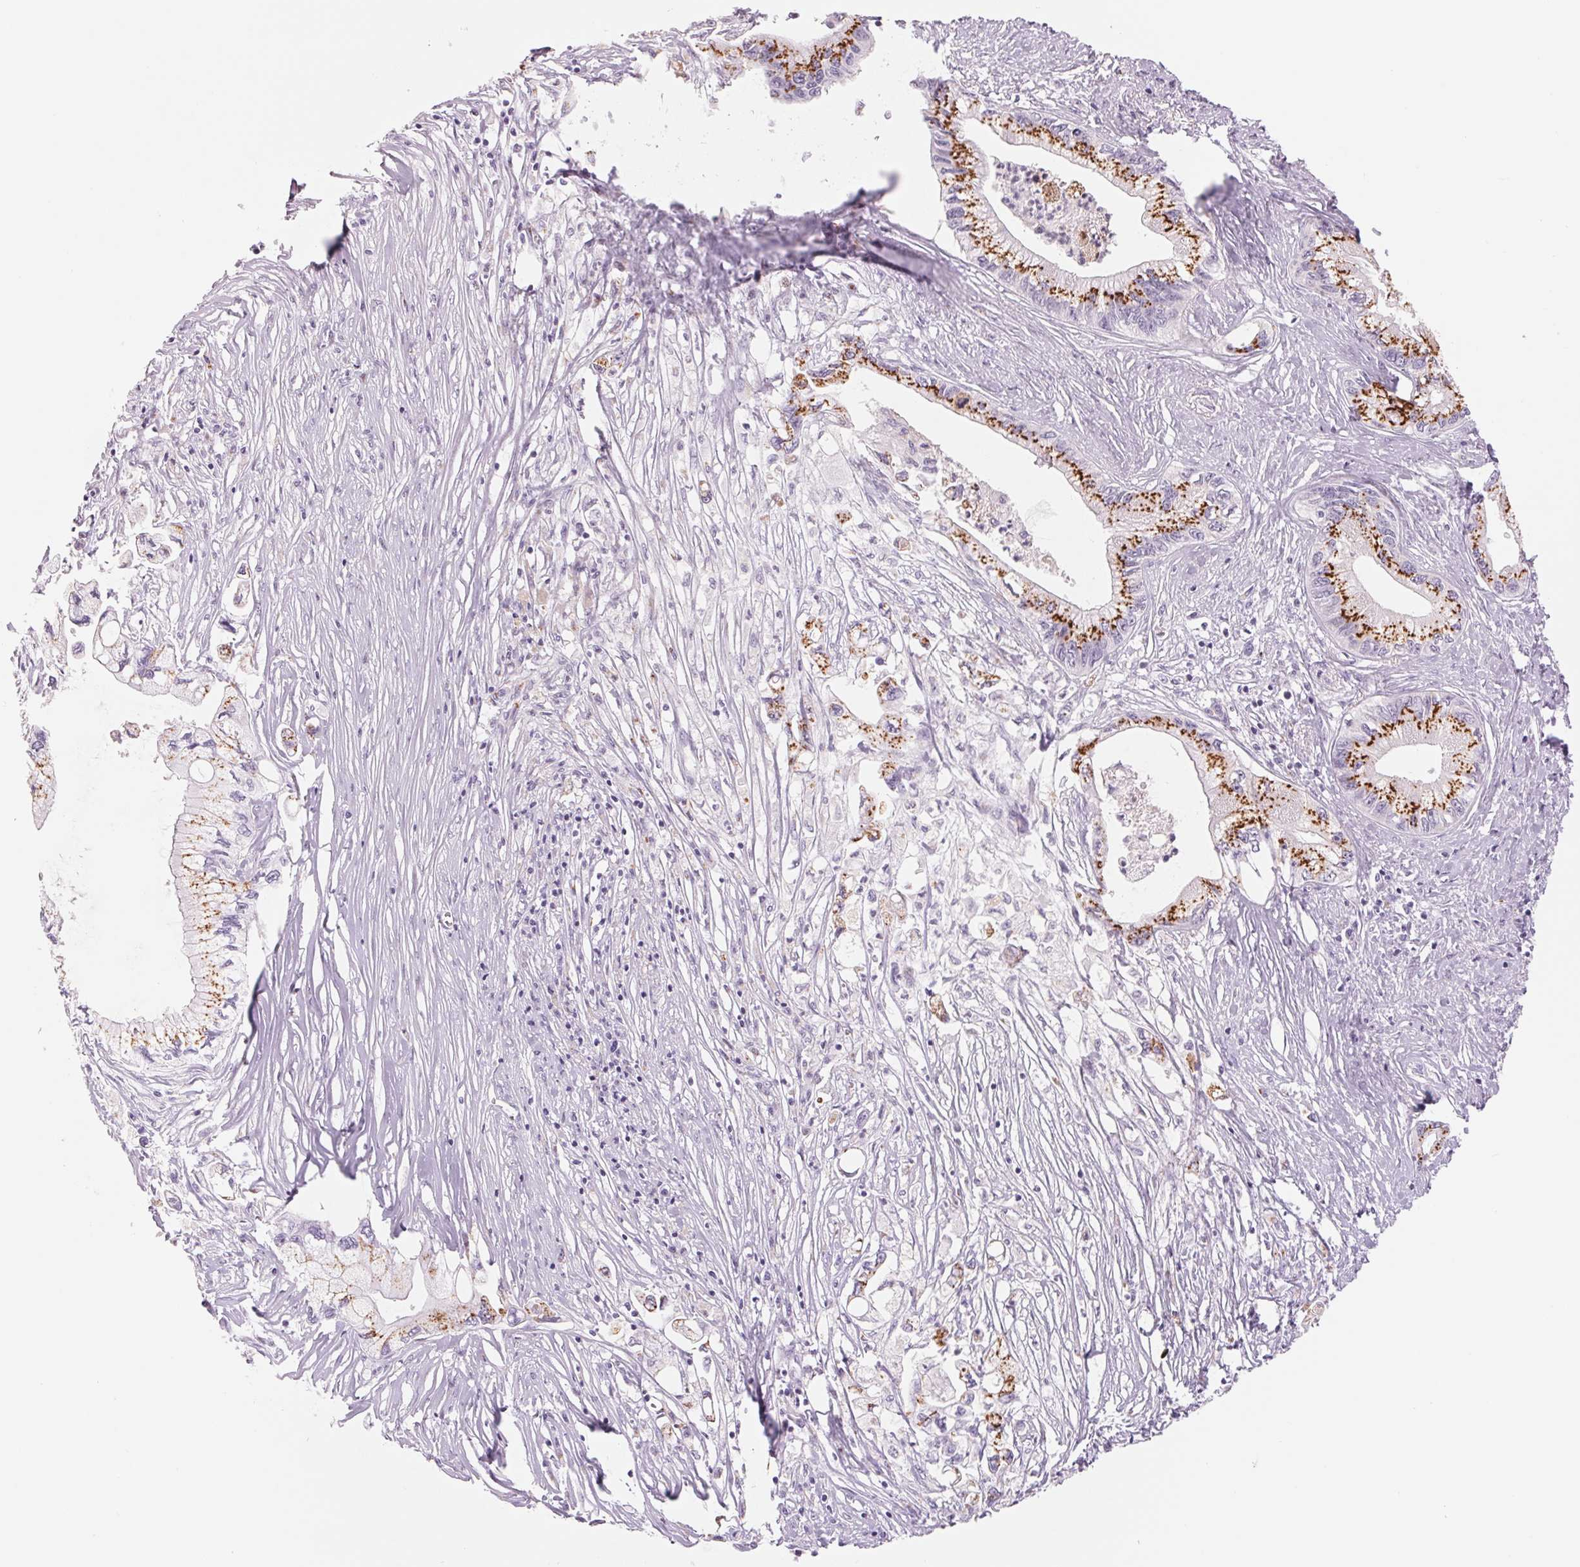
{"staining": {"intensity": "strong", "quantity": ">75%", "location": "cytoplasmic/membranous"}, "tissue": "pancreatic cancer", "cell_type": "Tumor cells", "image_type": "cancer", "snomed": [{"axis": "morphology", "description": "Adenocarcinoma, NOS"}, {"axis": "topography", "description": "Pancreas"}], "caption": "Immunohistochemistry micrograph of neoplastic tissue: human pancreatic adenocarcinoma stained using immunohistochemistry demonstrates high levels of strong protein expression localized specifically in the cytoplasmic/membranous of tumor cells, appearing as a cytoplasmic/membranous brown color.", "gene": "GALNT7", "patient": {"sex": "male", "age": 61}}